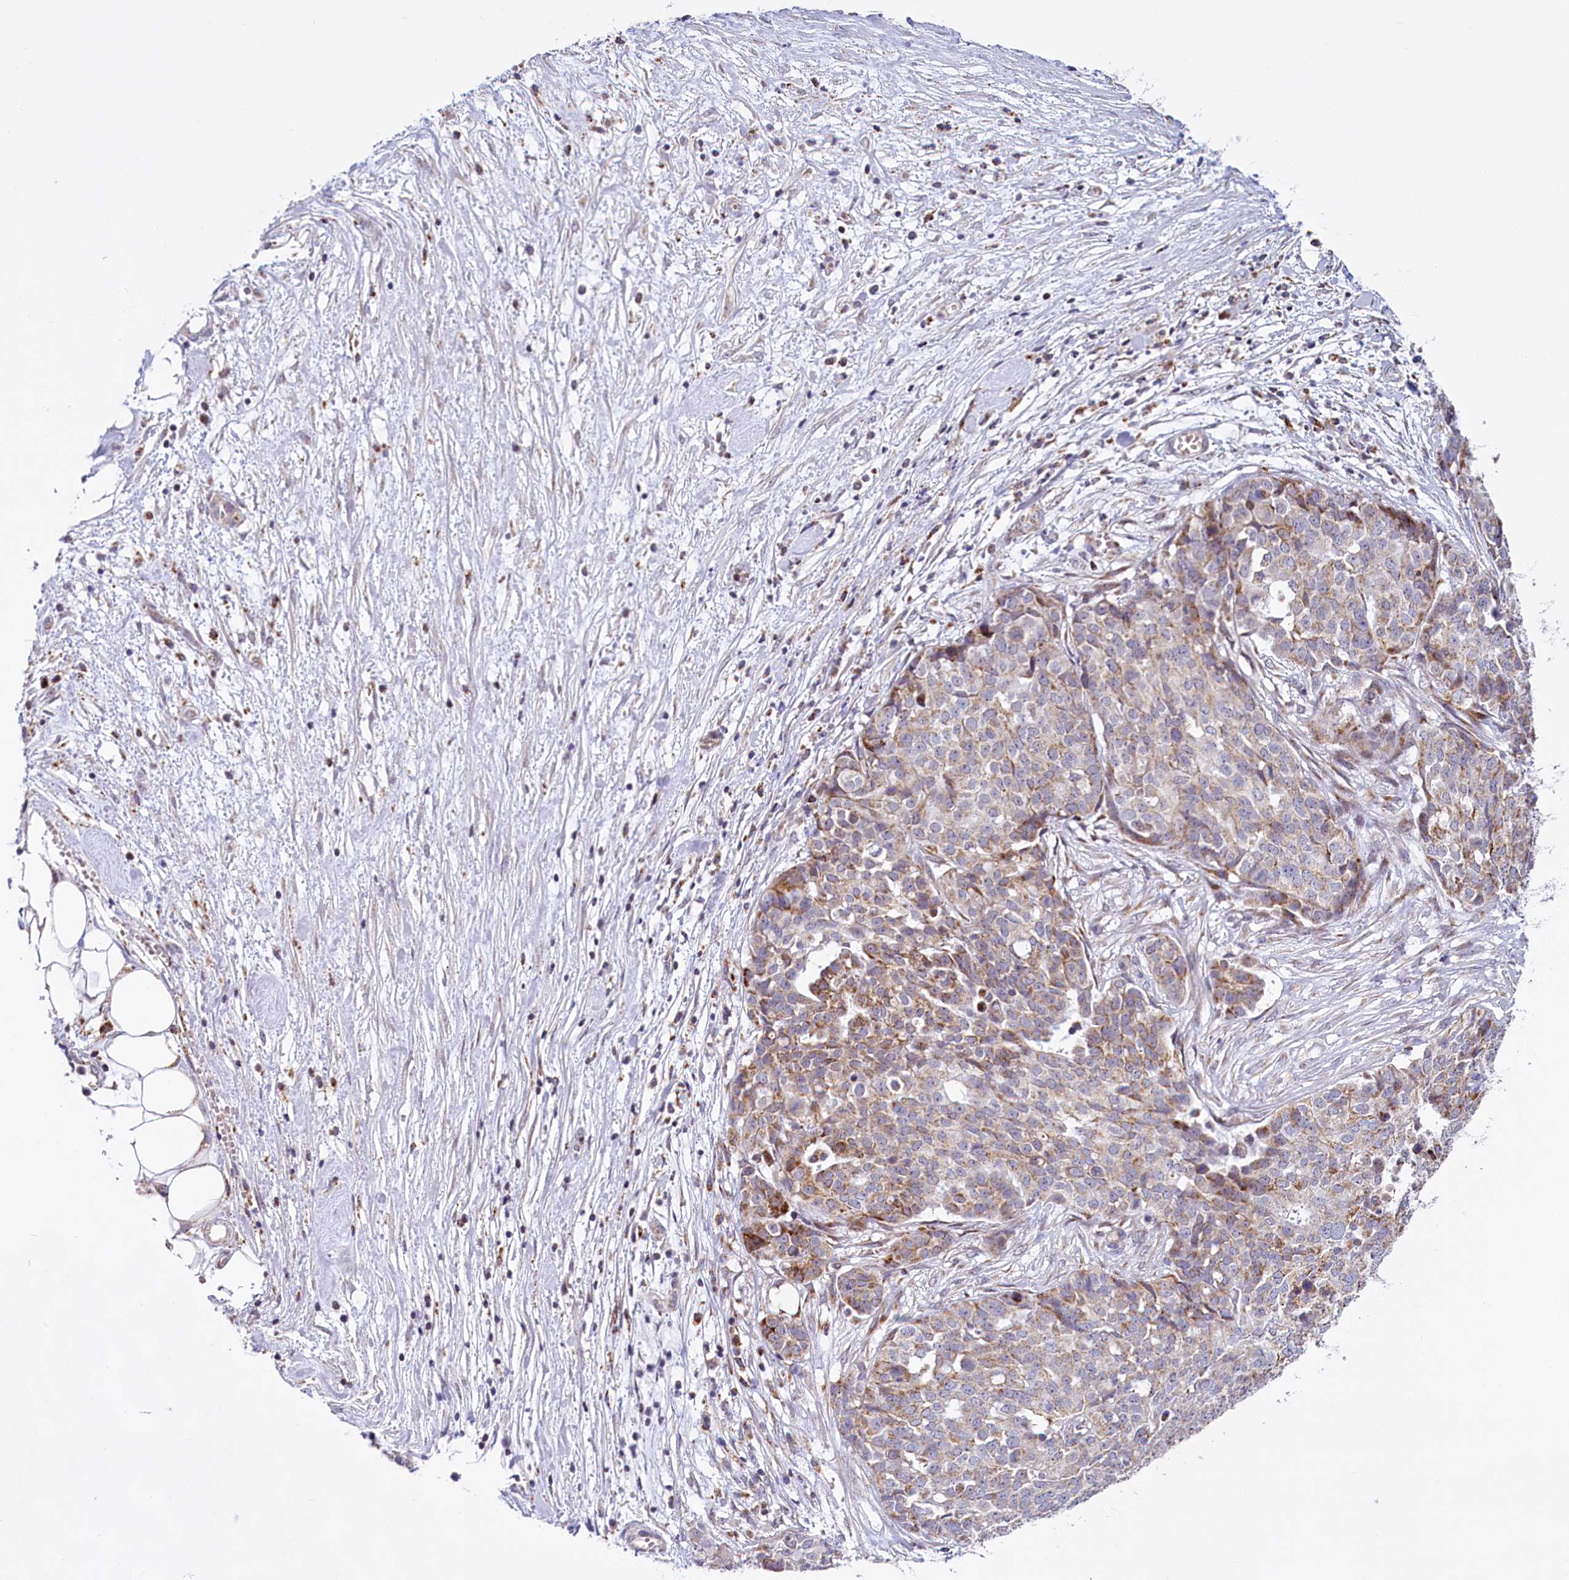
{"staining": {"intensity": "weak", "quantity": ">75%", "location": "cytoplasmic/membranous"}, "tissue": "ovarian cancer", "cell_type": "Tumor cells", "image_type": "cancer", "snomed": [{"axis": "morphology", "description": "Cystadenocarcinoma, serous, NOS"}, {"axis": "topography", "description": "Soft tissue"}, {"axis": "topography", "description": "Ovary"}], "caption": "This is an image of immunohistochemistry staining of ovarian cancer (serous cystadenocarcinoma), which shows weak staining in the cytoplasmic/membranous of tumor cells.", "gene": "DYNC2H1", "patient": {"sex": "female", "age": 57}}